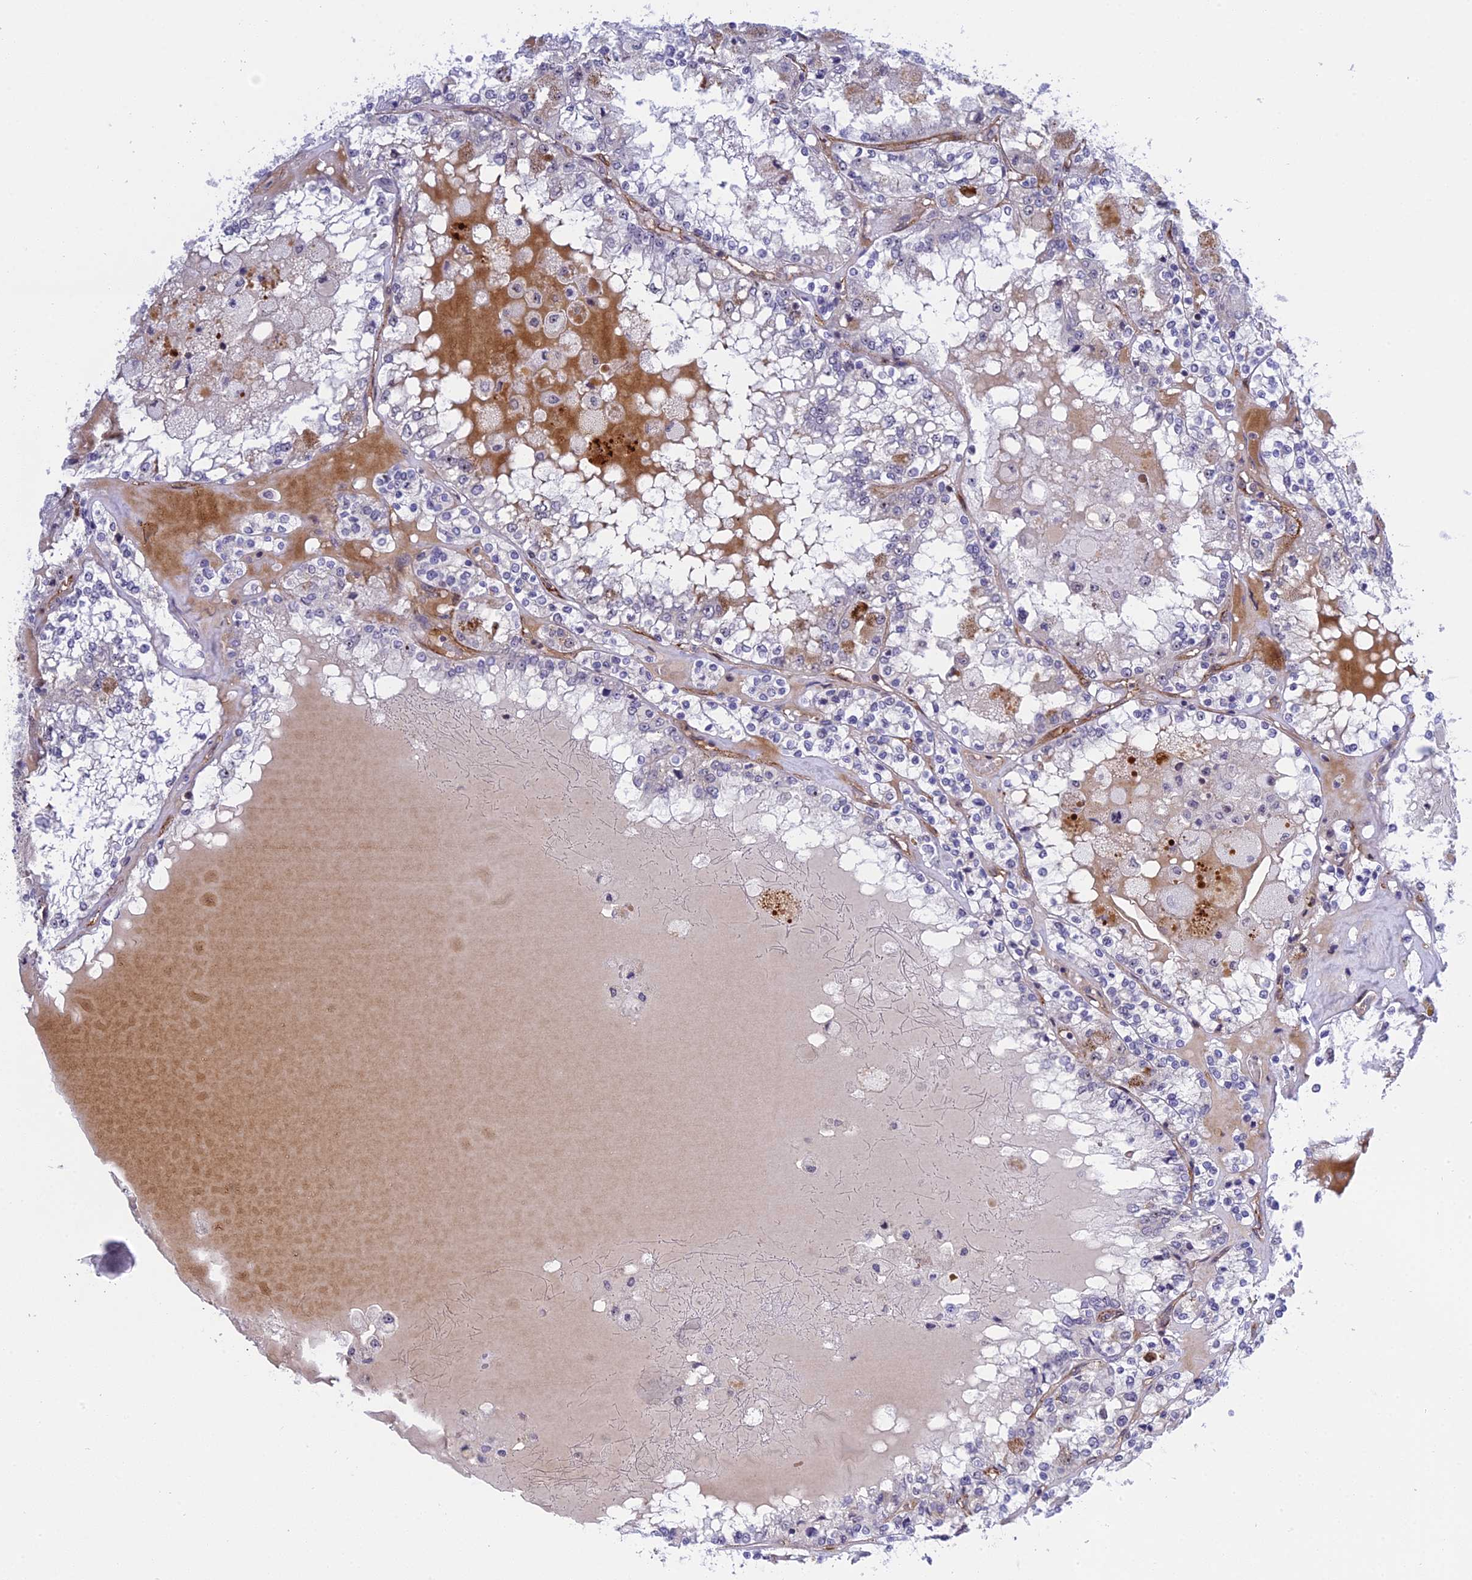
{"staining": {"intensity": "negative", "quantity": "none", "location": "none"}, "tissue": "renal cancer", "cell_type": "Tumor cells", "image_type": "cancer", "snomed": [{"axis": "morphology", "description": "Adenocarcinoma, NOS"}, {"axis": "topography", "description": "Kidney"}], "caption": "Immunohistochemistry (IHC) micrograph of renal cancer (adenocarcinoma) stained for a protein (brown), which exhibits no staining in tumor cells.", "gene": "MPND", "patient": {"sex": "female", "age": 56}}